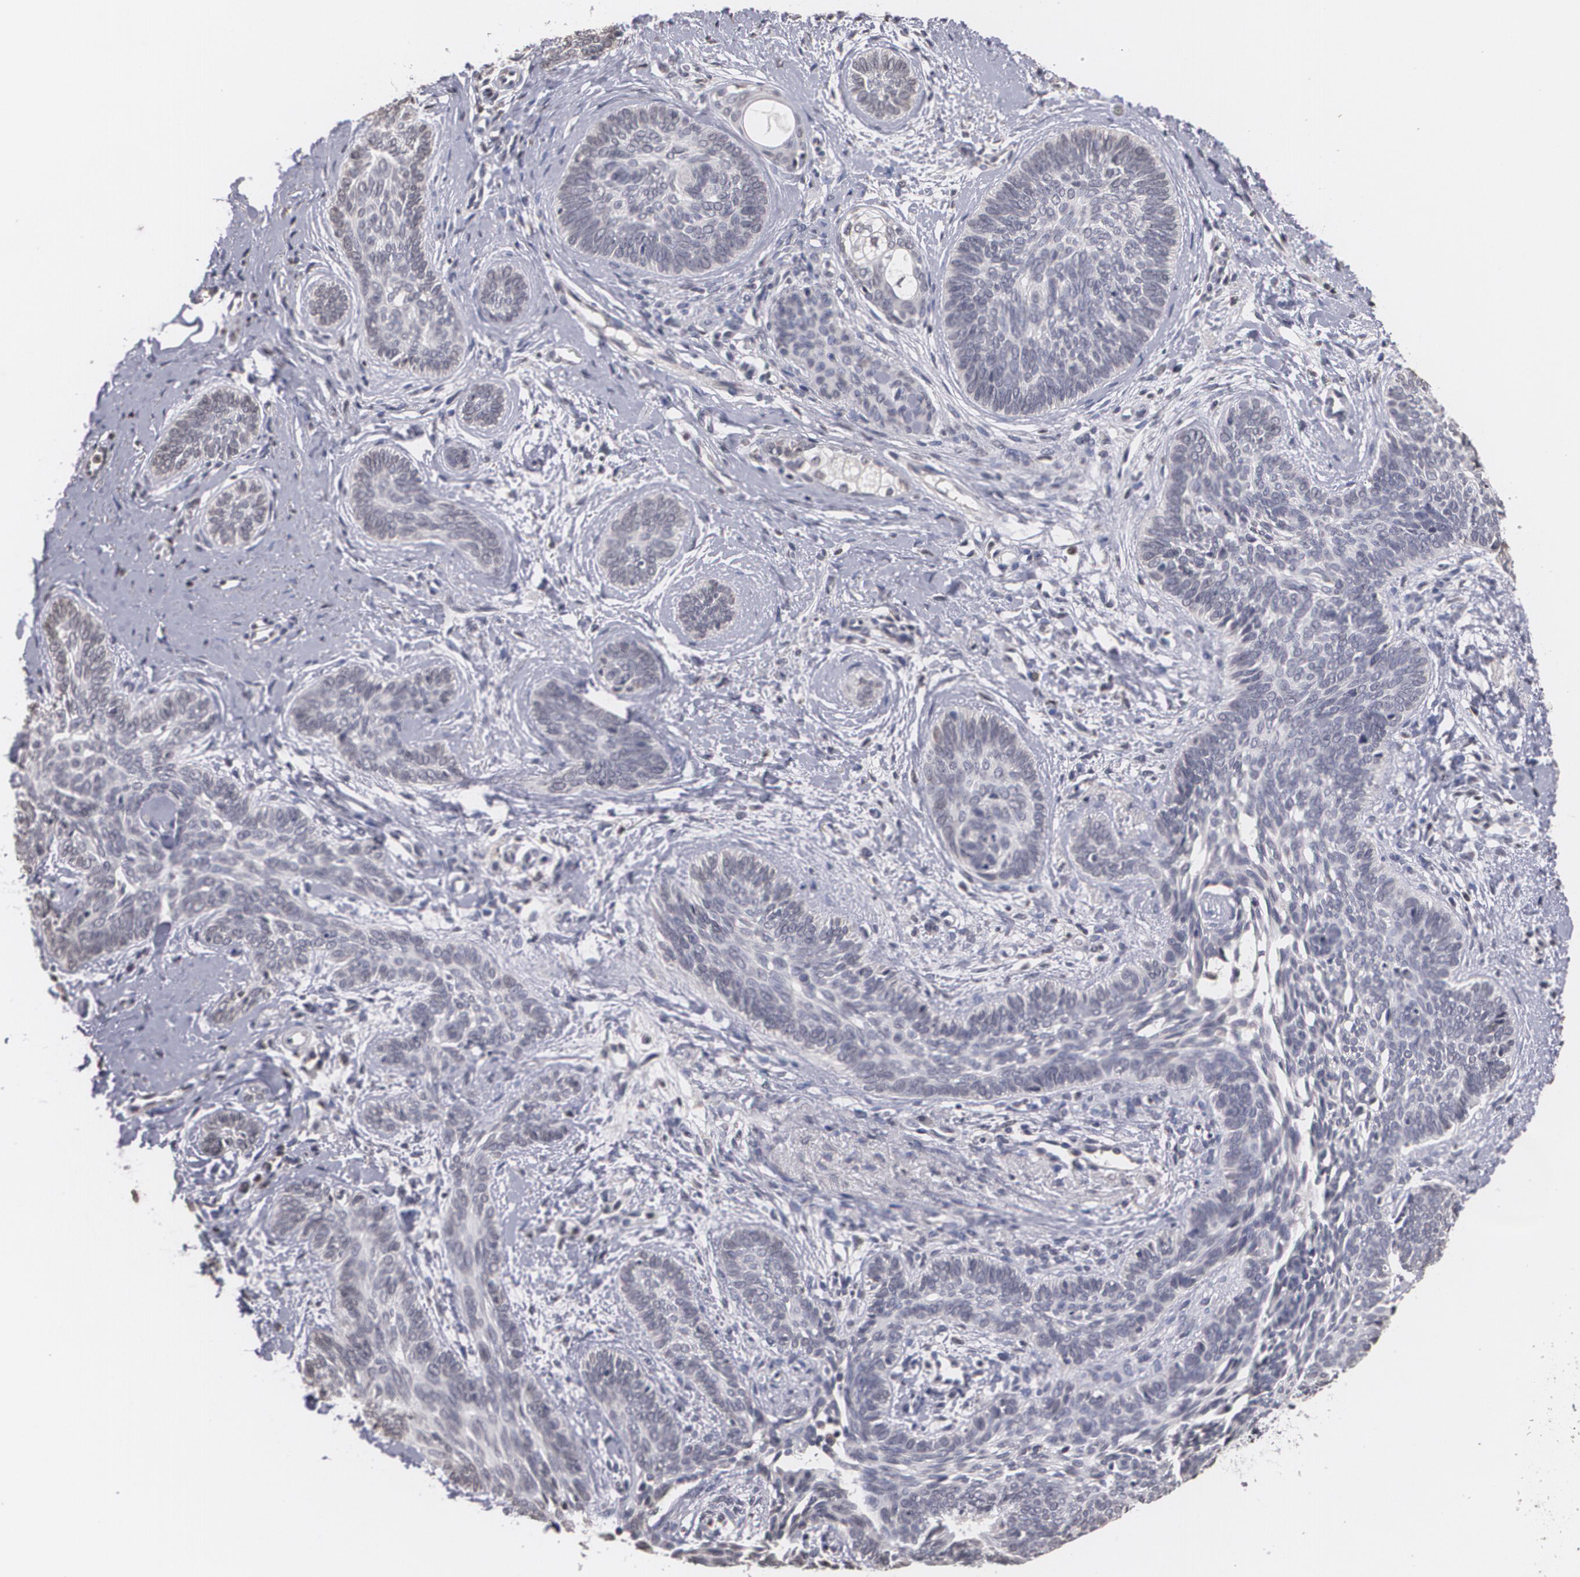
{"staining": {"intensity": "negative", "quantity": "none", "location": "none"}, "tissue": "skin cancer", "cell_type": "Tumor cells", "image_type": "cancer", "snomed": [{"axis": "morphology", "description": "Basal cell carcinoma"}, {"axis": "topography", "description": "Skin"}], "caption": "The immunohistochemistry (IHC) histopathology image has no significant staining in tumor cells of basal cell carcinoma (skin) tissue. The staining was performed using DAB (3,3'-diaminobenzidine) to visualize the protein expression in brown, while the nuclei were stained in blue with hematoxylin (Magnification: 20x).", "gene": "THRB", "patient": {"sex": "female", "age": 81}}